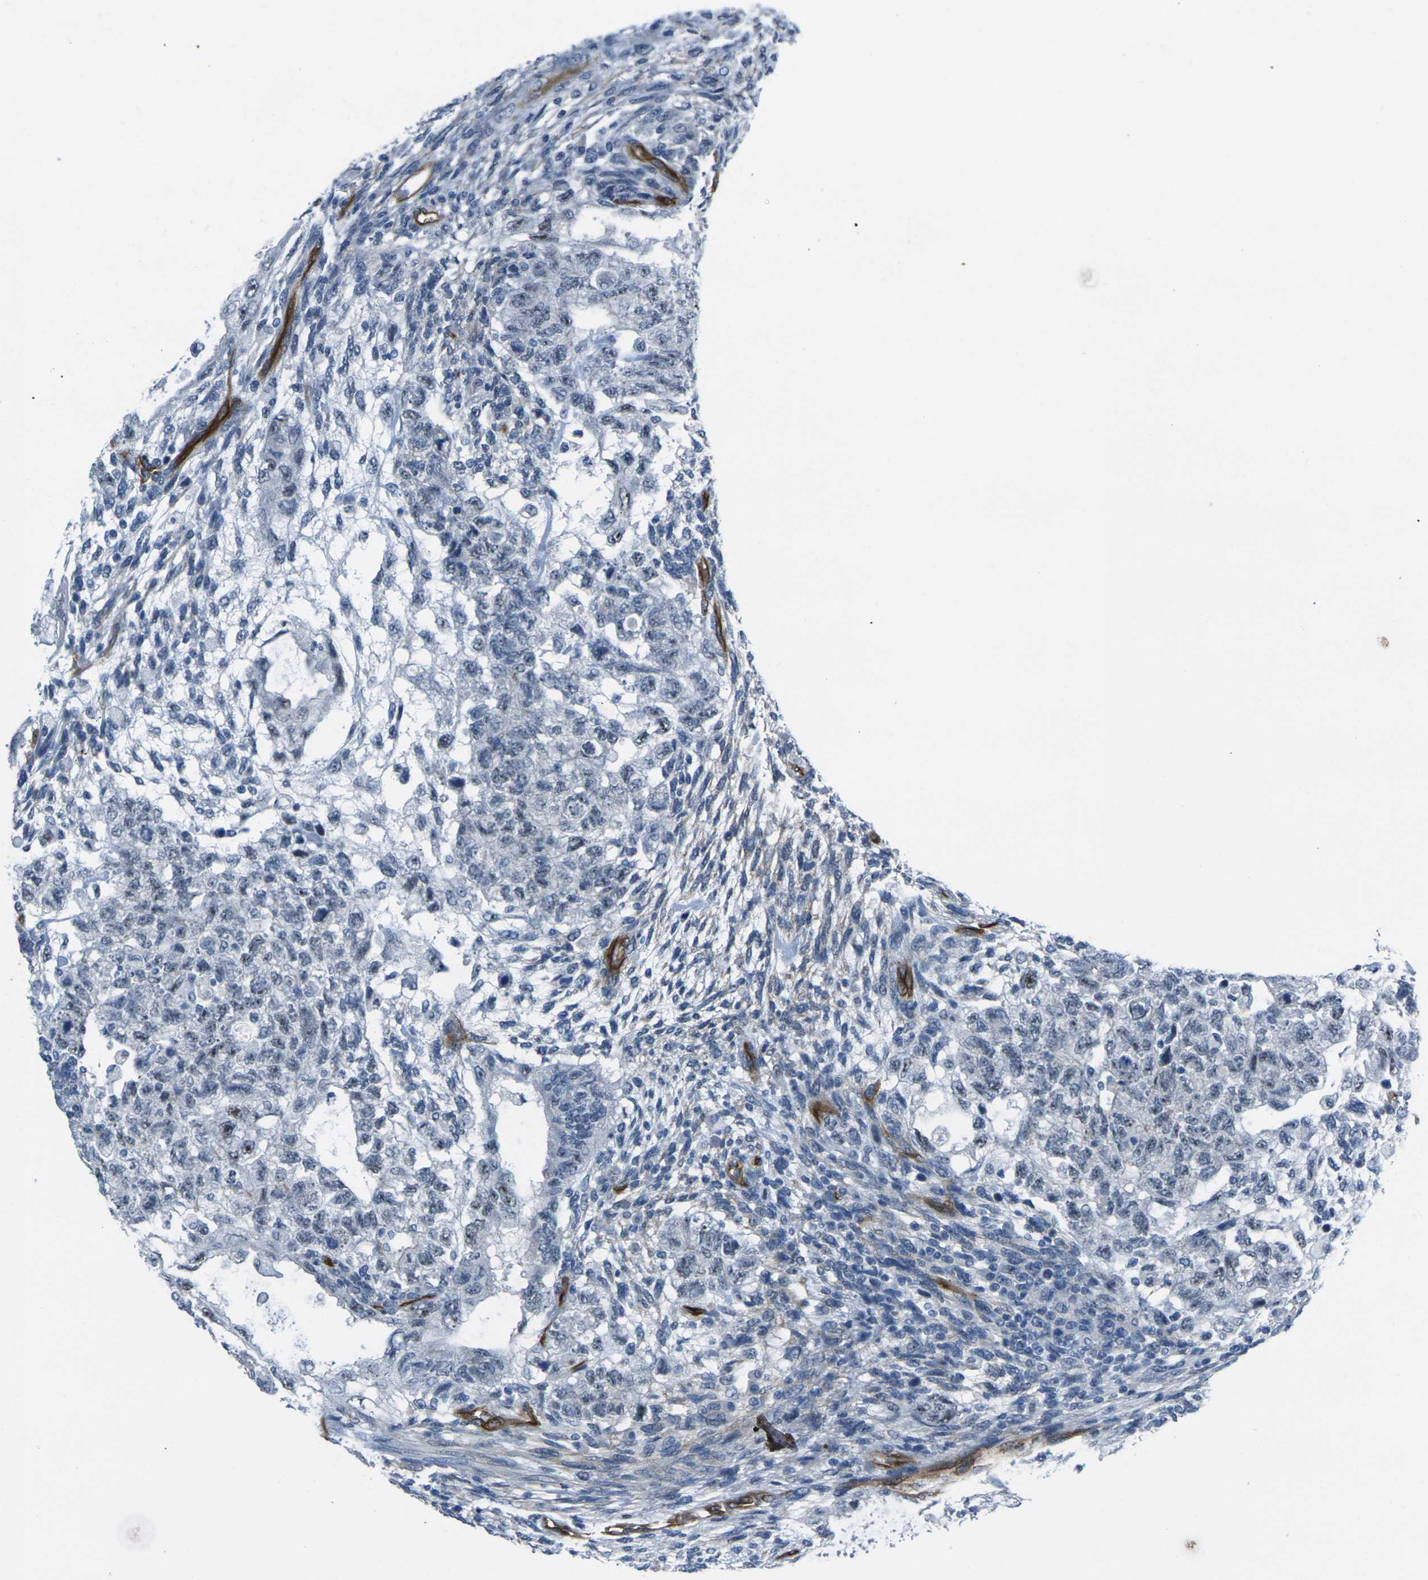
{"staining": {"intensity": "negative", "quantity": "none", "location": "none"}, "tissue": "testis cancer", "cell_type": "Tumor cells", "image_type": "cancer", "snomed": [{"axis": "morphology", "description": "Normal tissue, NOS"}, {"axis": "morphology", "description": "Carcinoma, Embryonal, NOS"}, {"axis": "topography", "description": "Testis"}], "caption": "Immunohistochemical staining of human testis cancer shows no significant positivity in tumor cells. (DAB (3,3'-diaminobenzidine) immunohistochemistry with hematoxylin counter stain).", "gene": "HSPA12B", "patient": {"sex": "male", "age": 36}}